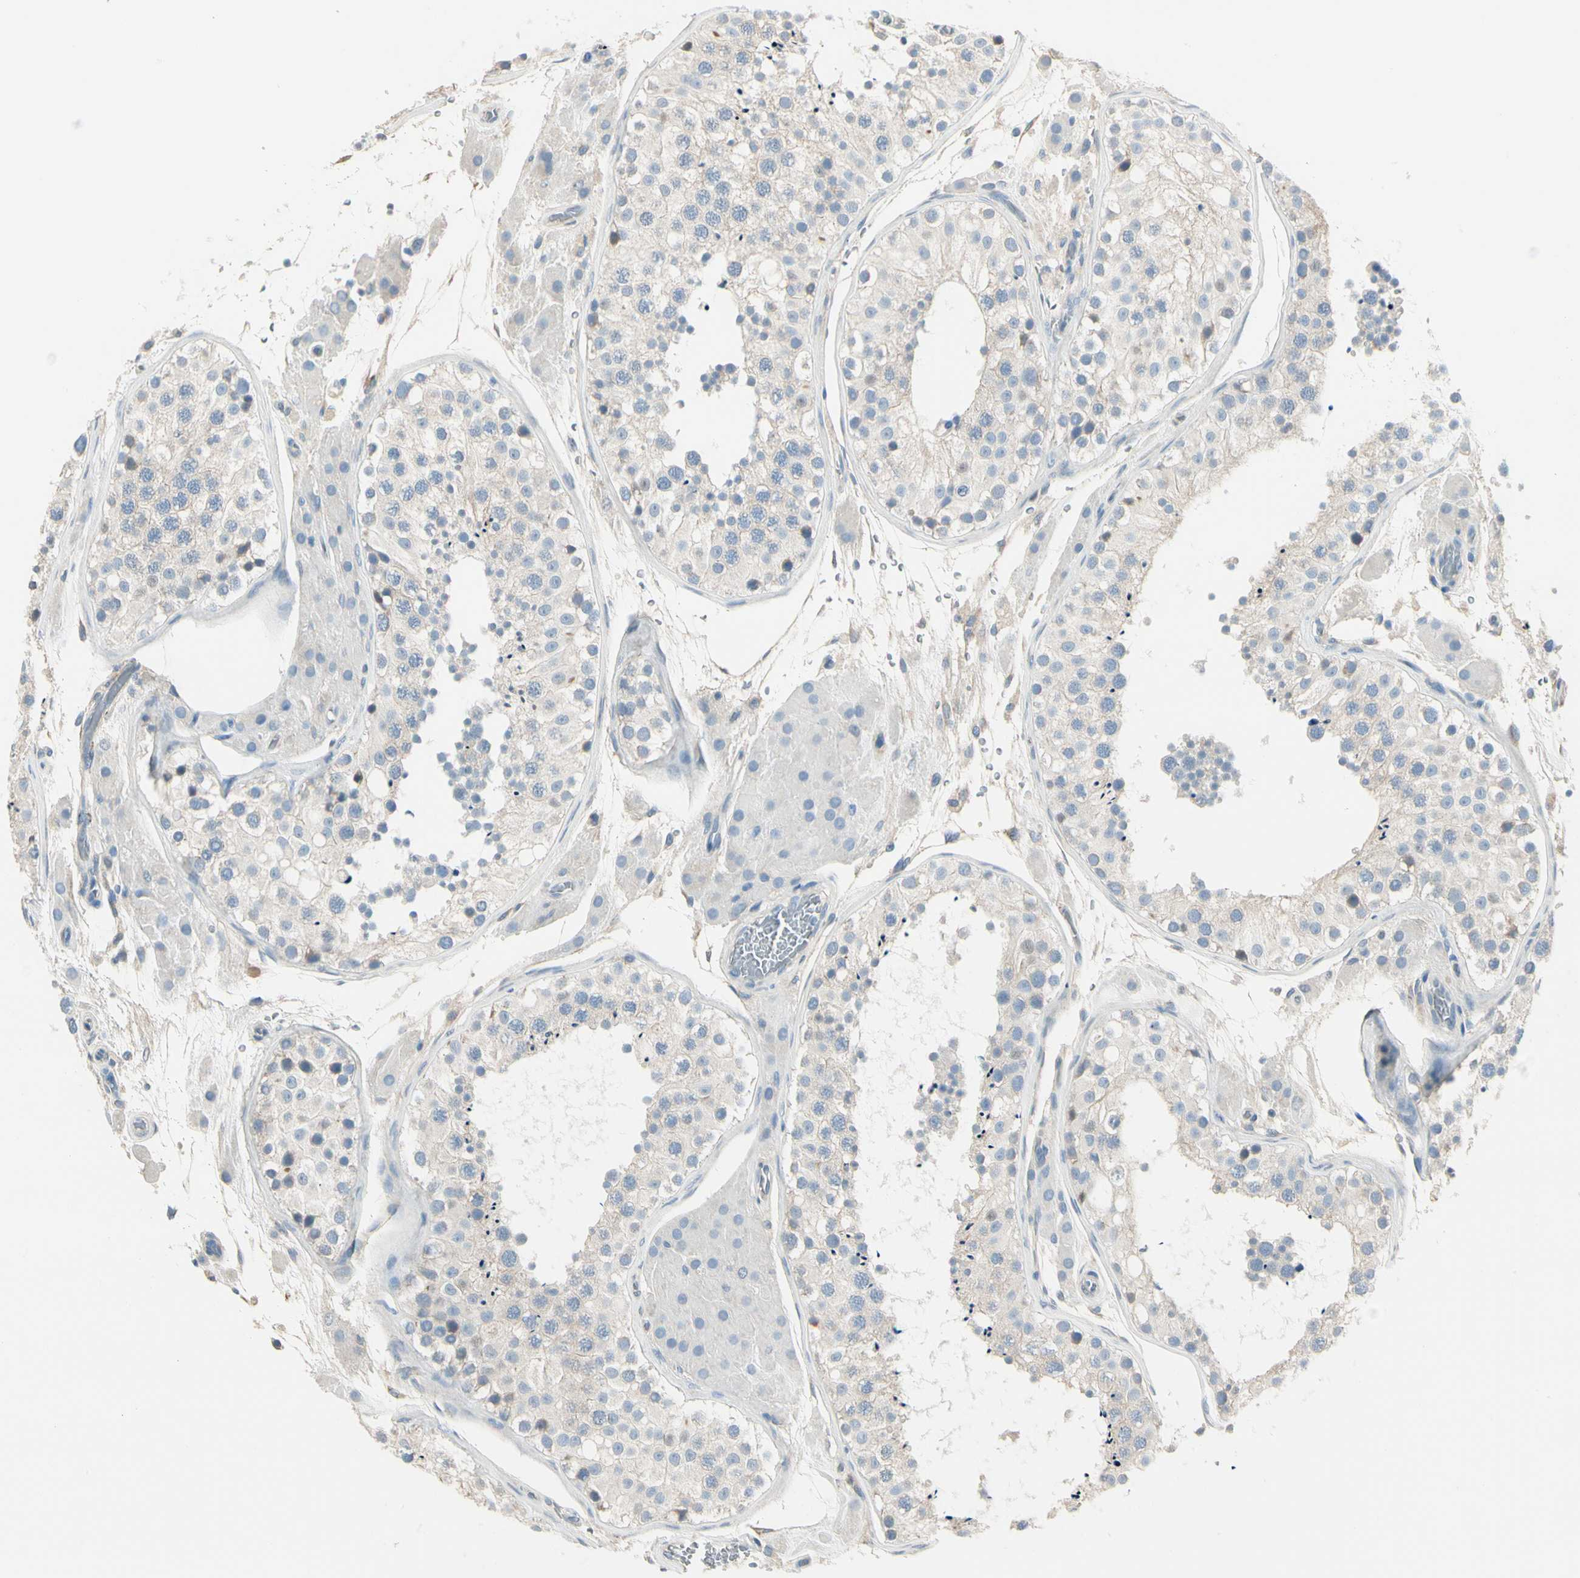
{"staining": {"intensity": "weak", "quantity": "<25%", "location": "cytoplasmic/membranous"}, "tissue": "testis", "cell_type": "Cells in seminiferous ducts", "image_type": "normal", "snomed": [{"axis": "morphology", "description": "Normal tissue, NOS"}, {"axis": "topography", "description": "Testis"}, {"axis": "topography", "description": "Epididymis"}], "caption": "Testis was stained to show a protein in brown. There is no significant expression in cells in seminiferous ducts.", "gene": "DUSP12", "patient": {"sex": "male", "age": 26}}